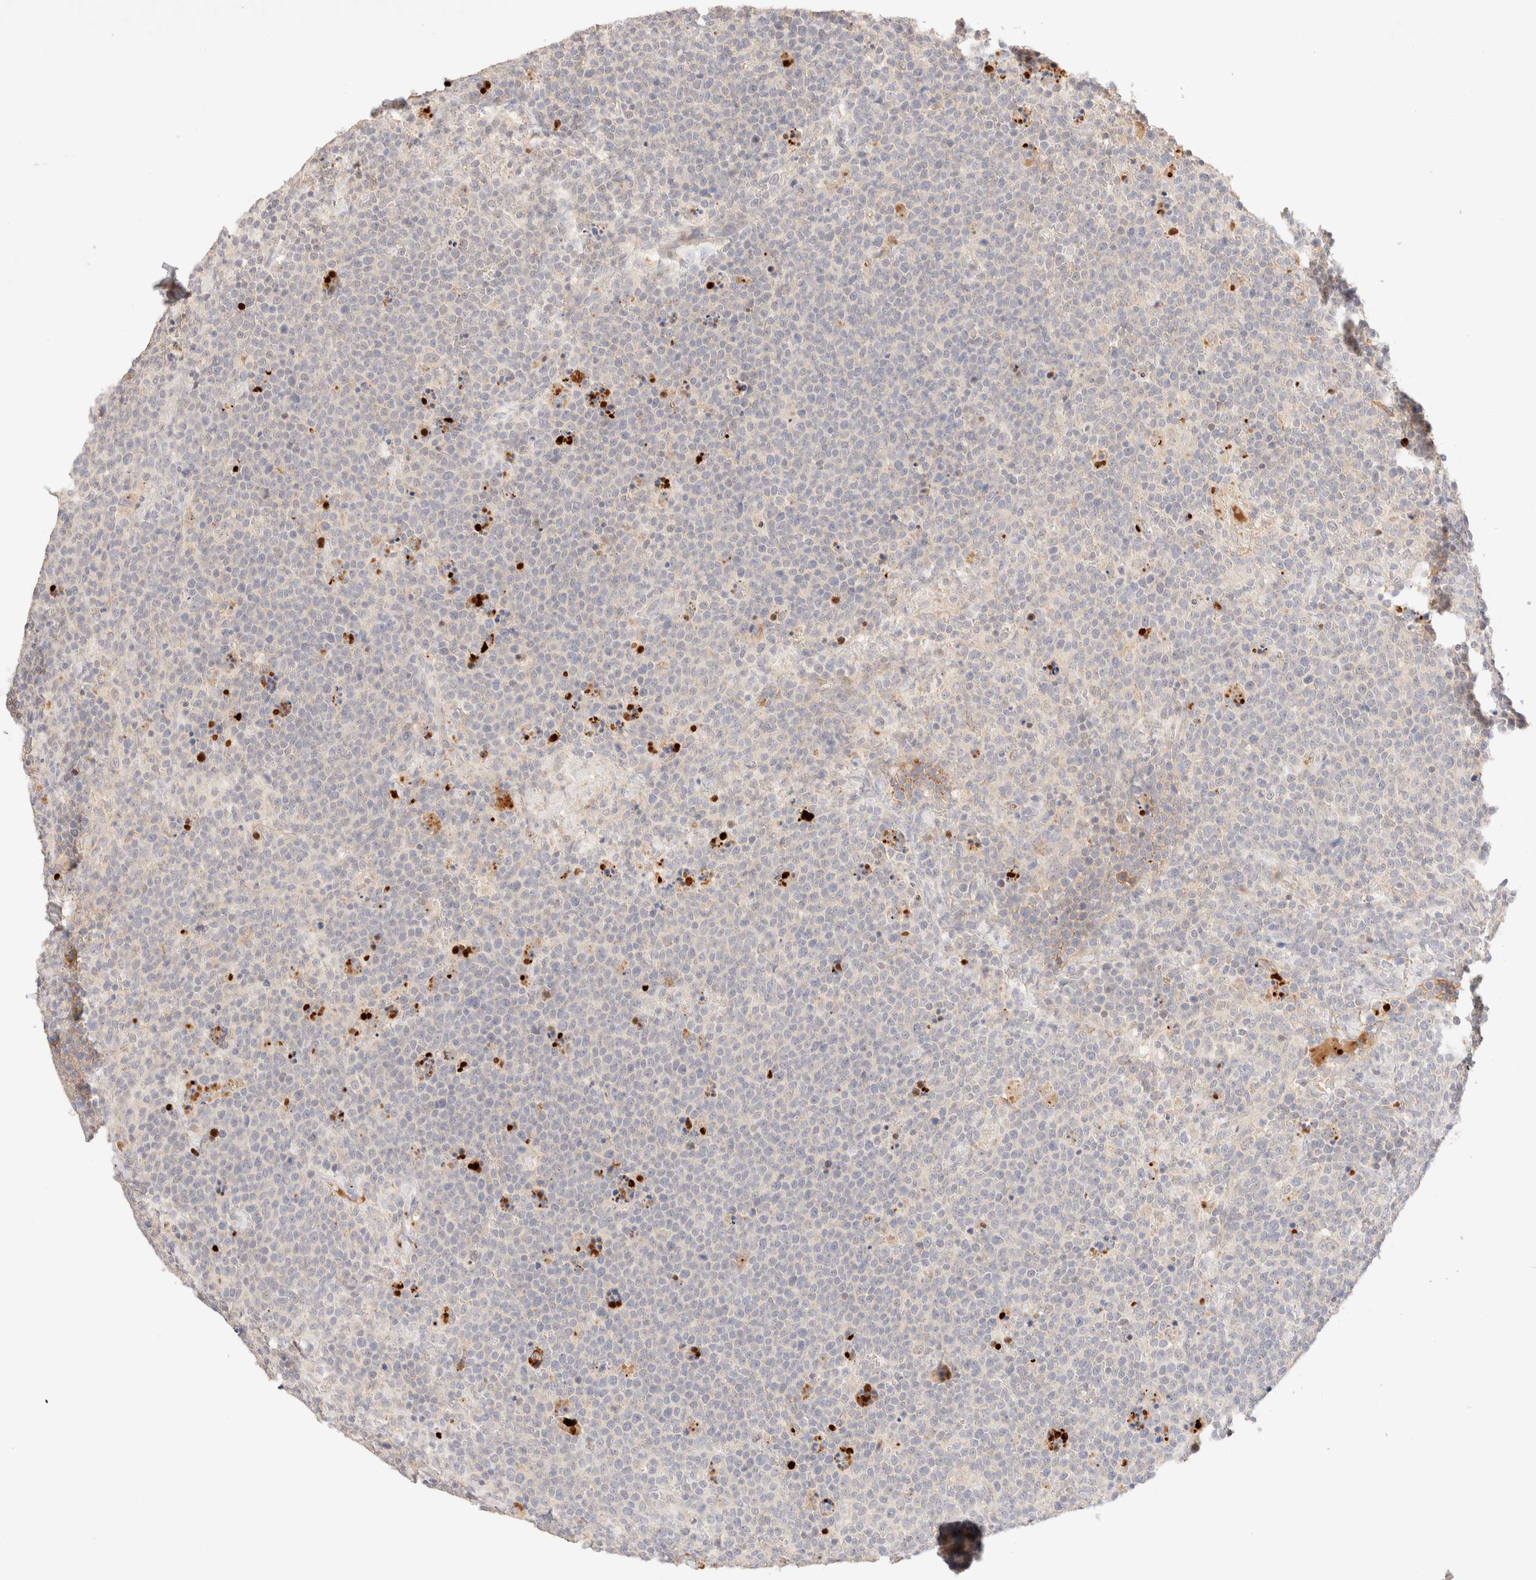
{"staining": {"intensity": "negative", "quantity": "none", "location": "none"}, "tissue": "lymphoma", "cell_type": "Tumor cells", "image_type": "cancer", "snomed": [{"axis": "morphology", "description": "Malignant lymphoma, non-Hodgkin's type, High grade"}, {"axis": "topography", "description": "Lymph node"}], "caption": "This is a micrograph of immunohistochemistry staining of high-grade malignant lymphoma, non-Hodgkin's type, which shows no positivity in tumor cells.", "gene": "SNTB1", "patient": {"sex": "male", "age": 61}}